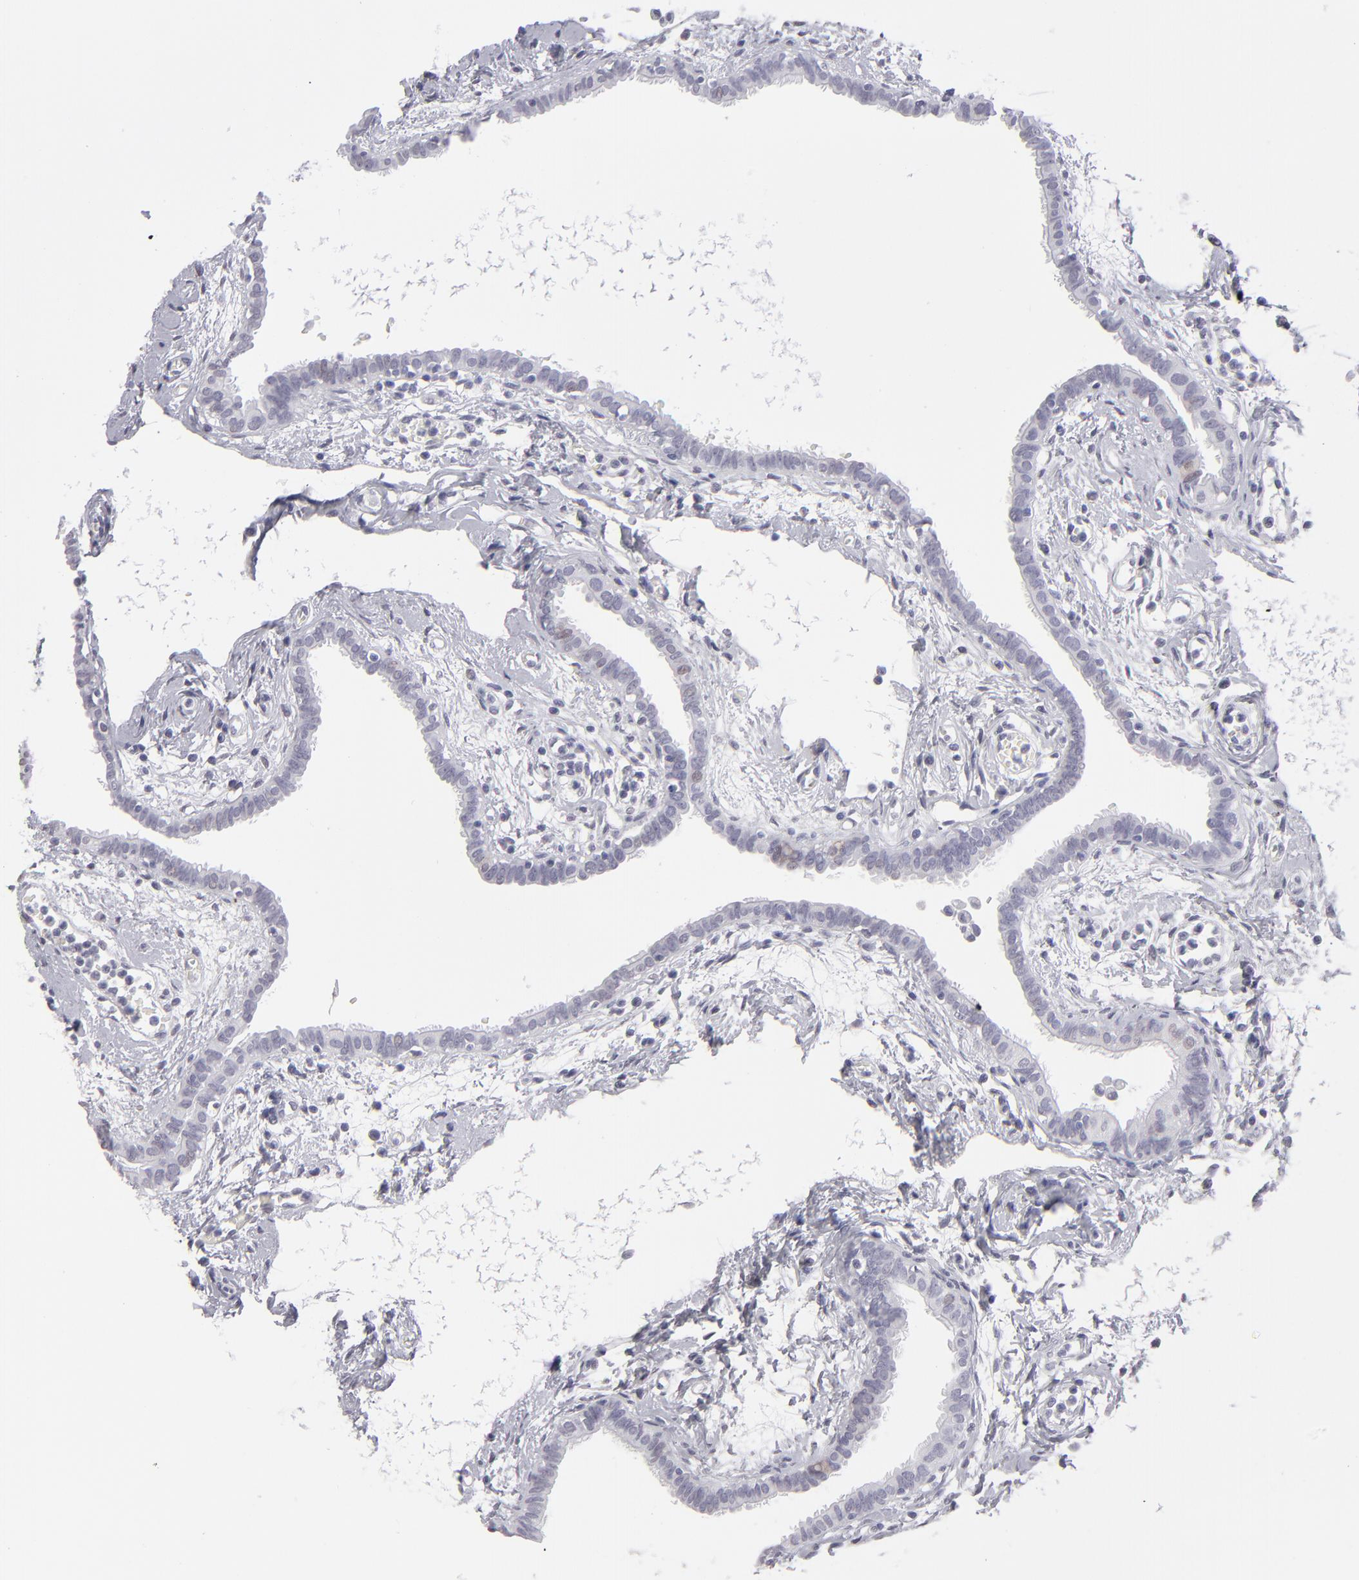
{"staining": {"intensity": "negative", "quantity": "none", "location": "none"}, "tissue": "fallopian tube", "cell_type": "Glandular cells", "image_type": "normal", "snomed": [{"axis": "morphology", "description": "Normal tissue, NOS"}, {"axis": "topography", "description": "Fallopian tube"}], "caption": "This photomicrograph is of unremarkable fallopian tube stained with immunohistochemistry to label a protein in brown with the nuclei are counter-stained blue. There is no expression in glandular cells. (DAB IHC with hematoxylin counter stain).", "gene": "ALDOB", "patient": {"sex": "female", "age": 54}}